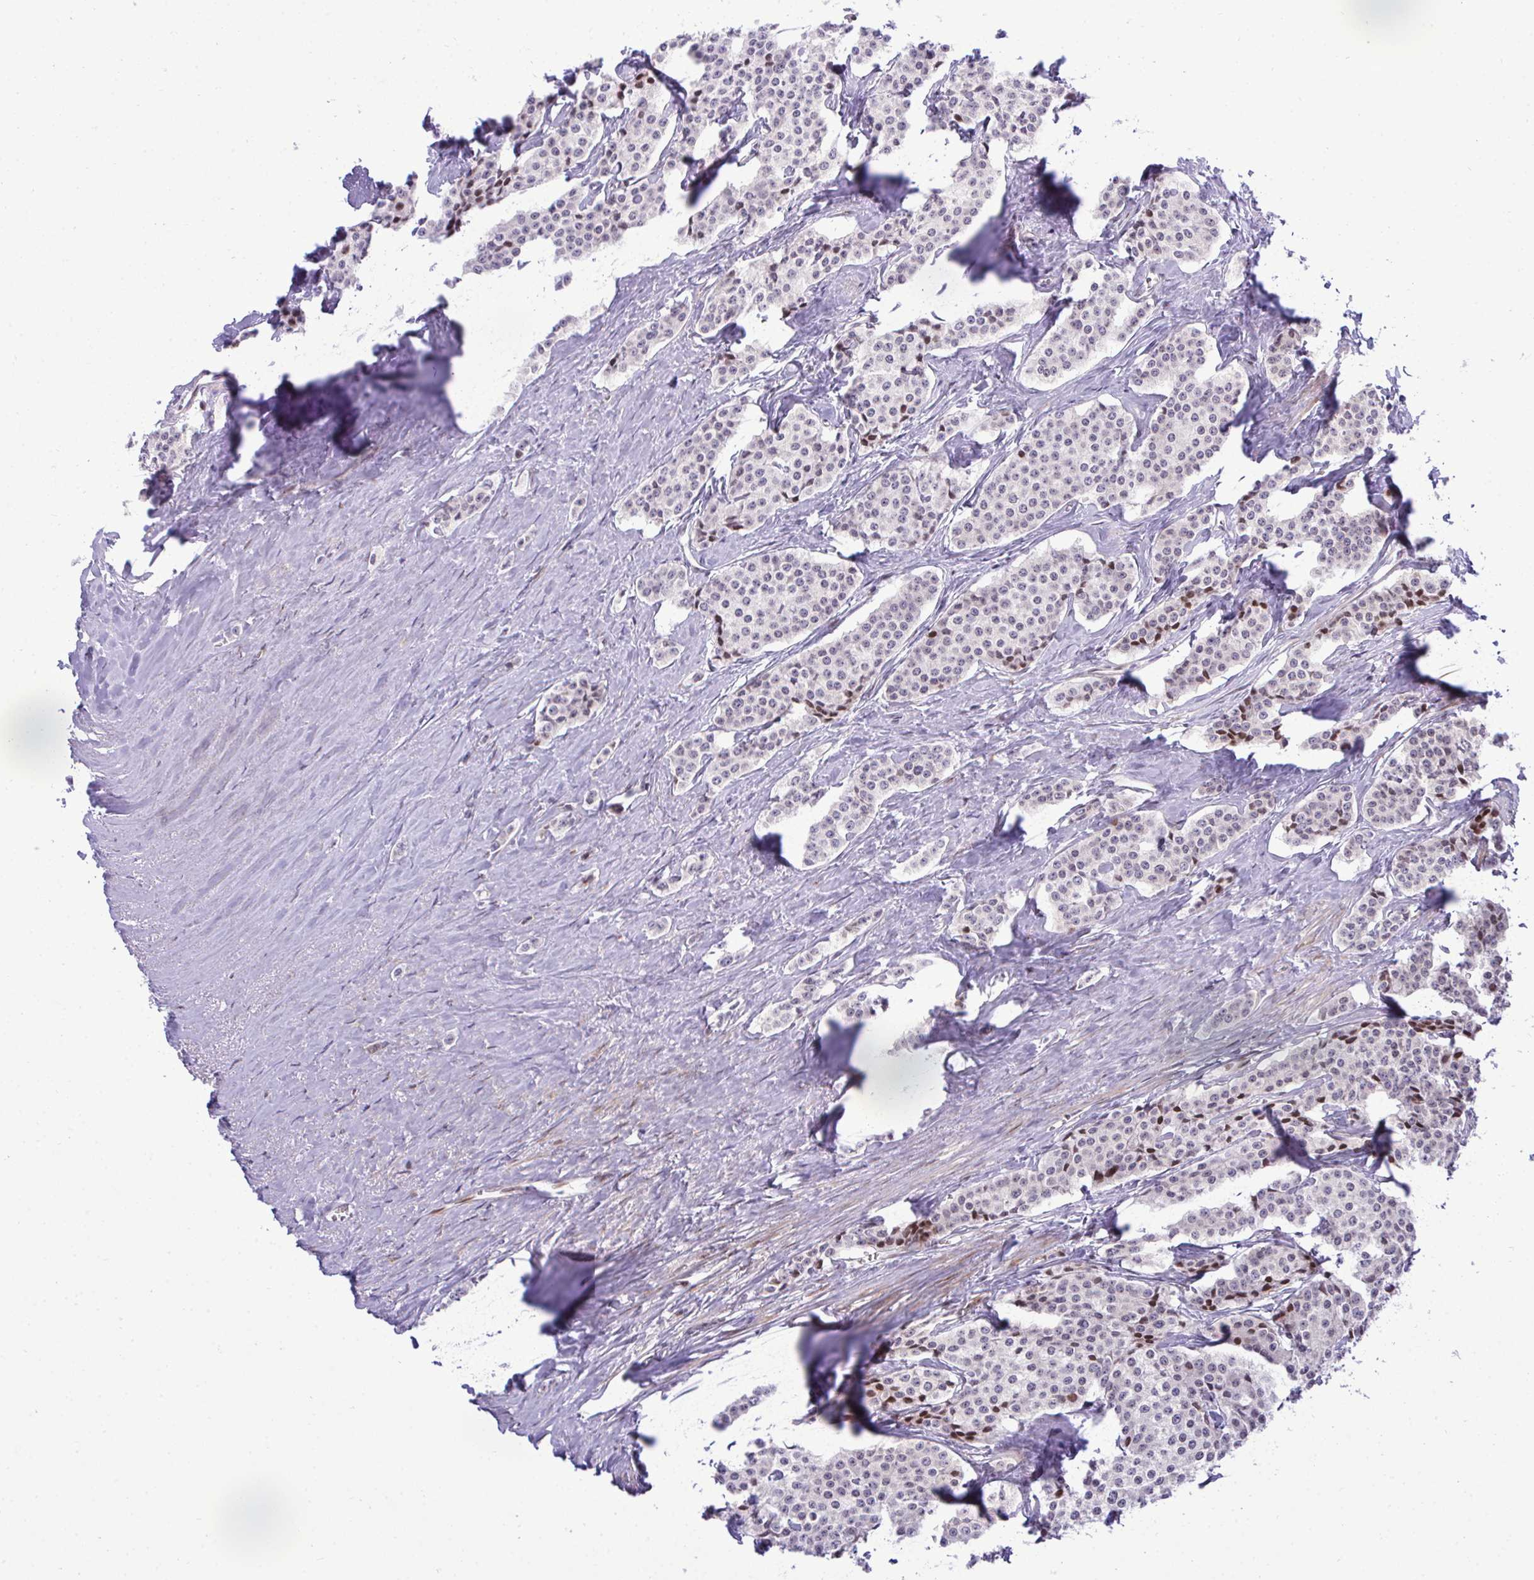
{"staining": {"intensity": "moderate", "quantity": "<25%", "location": "nuclear"}, "tissue": "carcinoid", "cell_type": "Tumor cells", "image_type": "cancer", "snomed": [{"axis": "morphology", "description": "Carcinoid, malignant, NOS"}, {"axis": "topography", "description": "Small intestine"}], "caption": "Protein expression analysis of human carcinoid (malignant) reveals moderate nuclear positivity in approximately <25% of tumor cells. The staining was performed using DAB, with brown indicating positive protein expression. Nuclei are stained blue with hematoxylin.", "gene": "CASTOR2", "patient": {"sex": "female", "age": 64}}